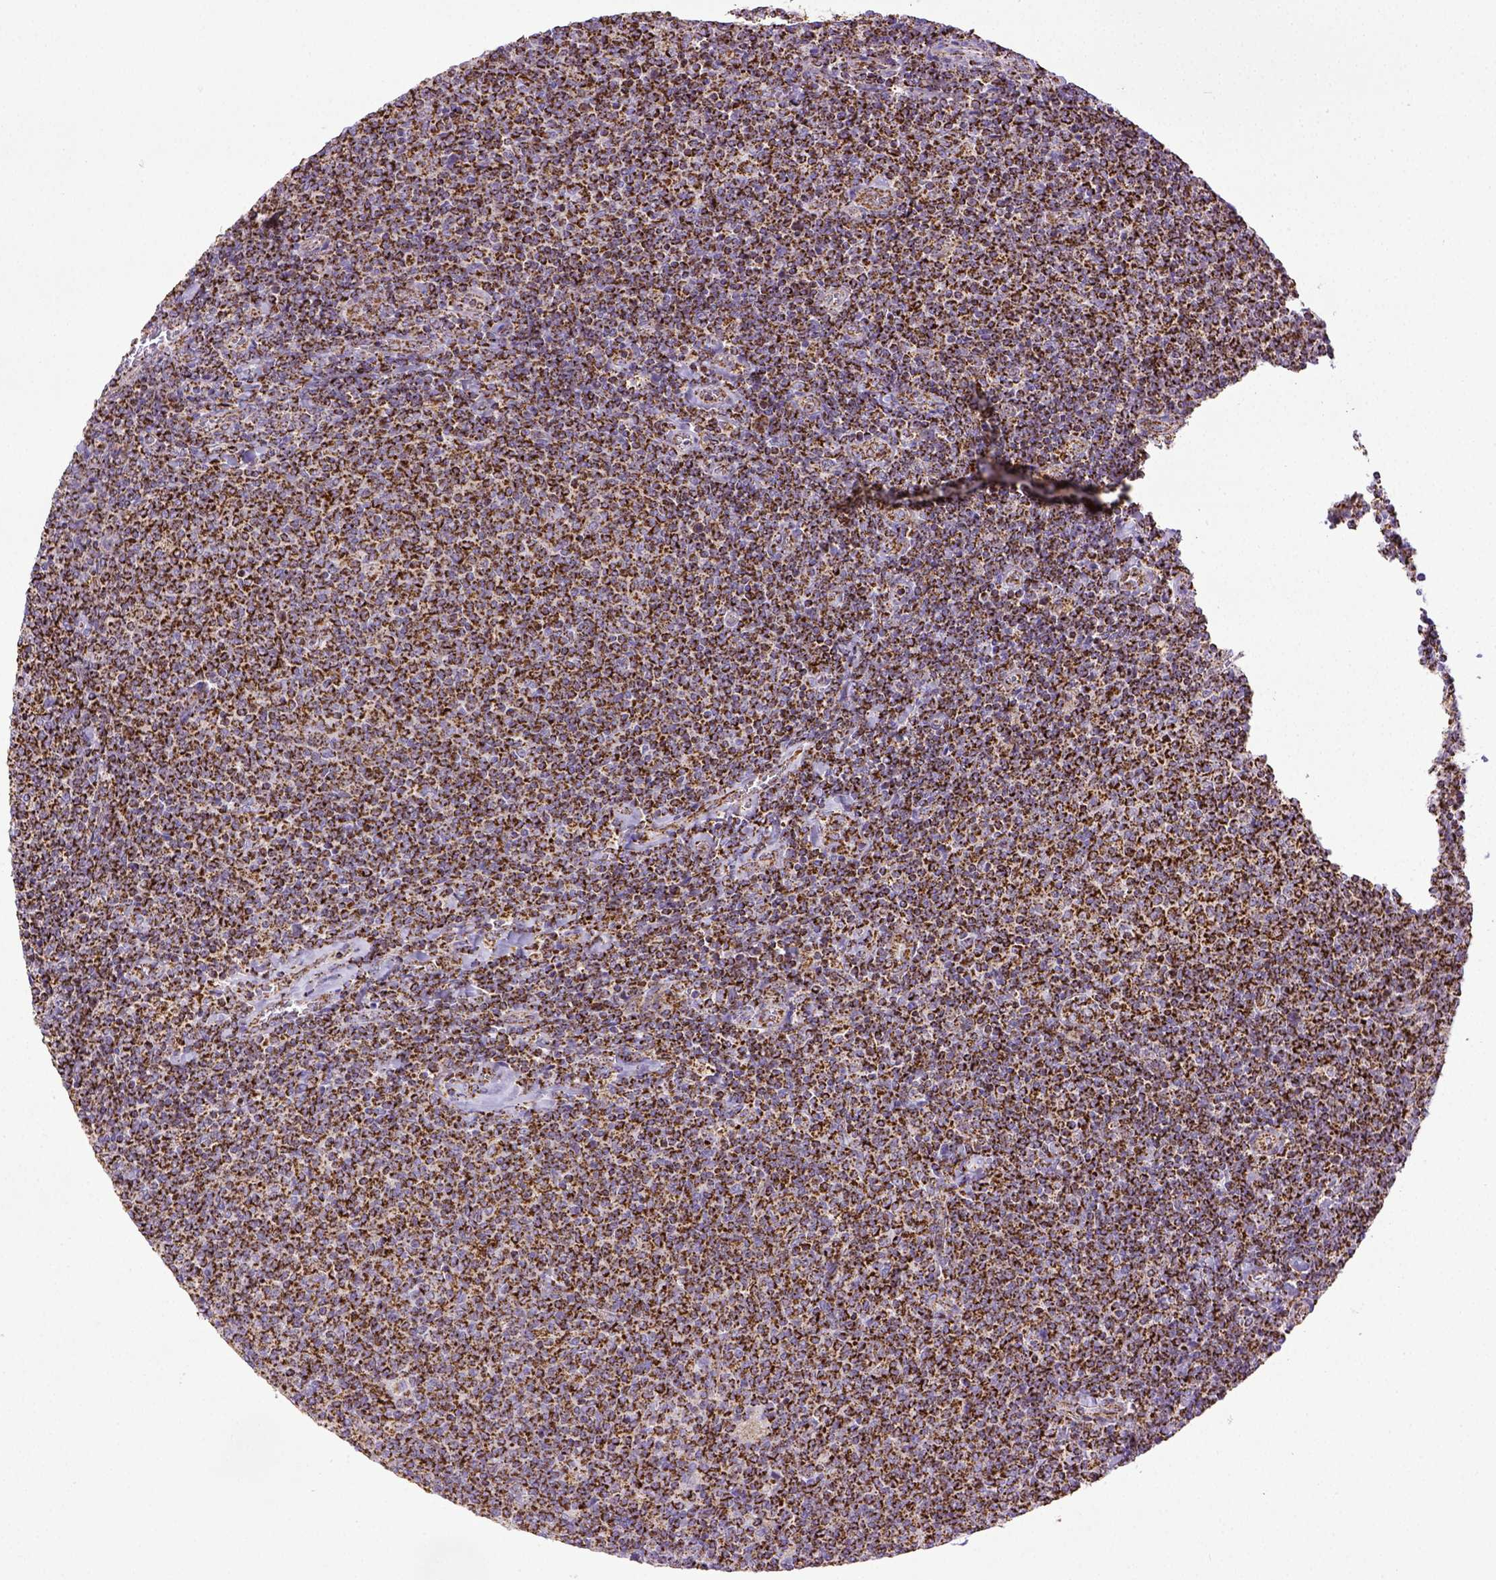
{"staining": {"intensity": "strong", "quantity": ">75%", "location": "cytoplasmic/membranous"}, "tissue": "lymphoma", "cell_type": "Tumor cells", "image_type": "cancer", "snomed": [{"axis": "morphology", "description": "Malignant lymphoma, non-Hodgkin's type, Low grade"}, {"axis": "topography", "description": "Lymph node"}], "caption": "Malignant lymphoma, non-Hodgkin's type (low-grade) was stained to show a protein in brown. There is high levels of strong cytoplasmic/membranous staining in approximately >75% of tumor cells.", "gene": "MT-CO1", "patient": {"sex": "male", "age": 52}}